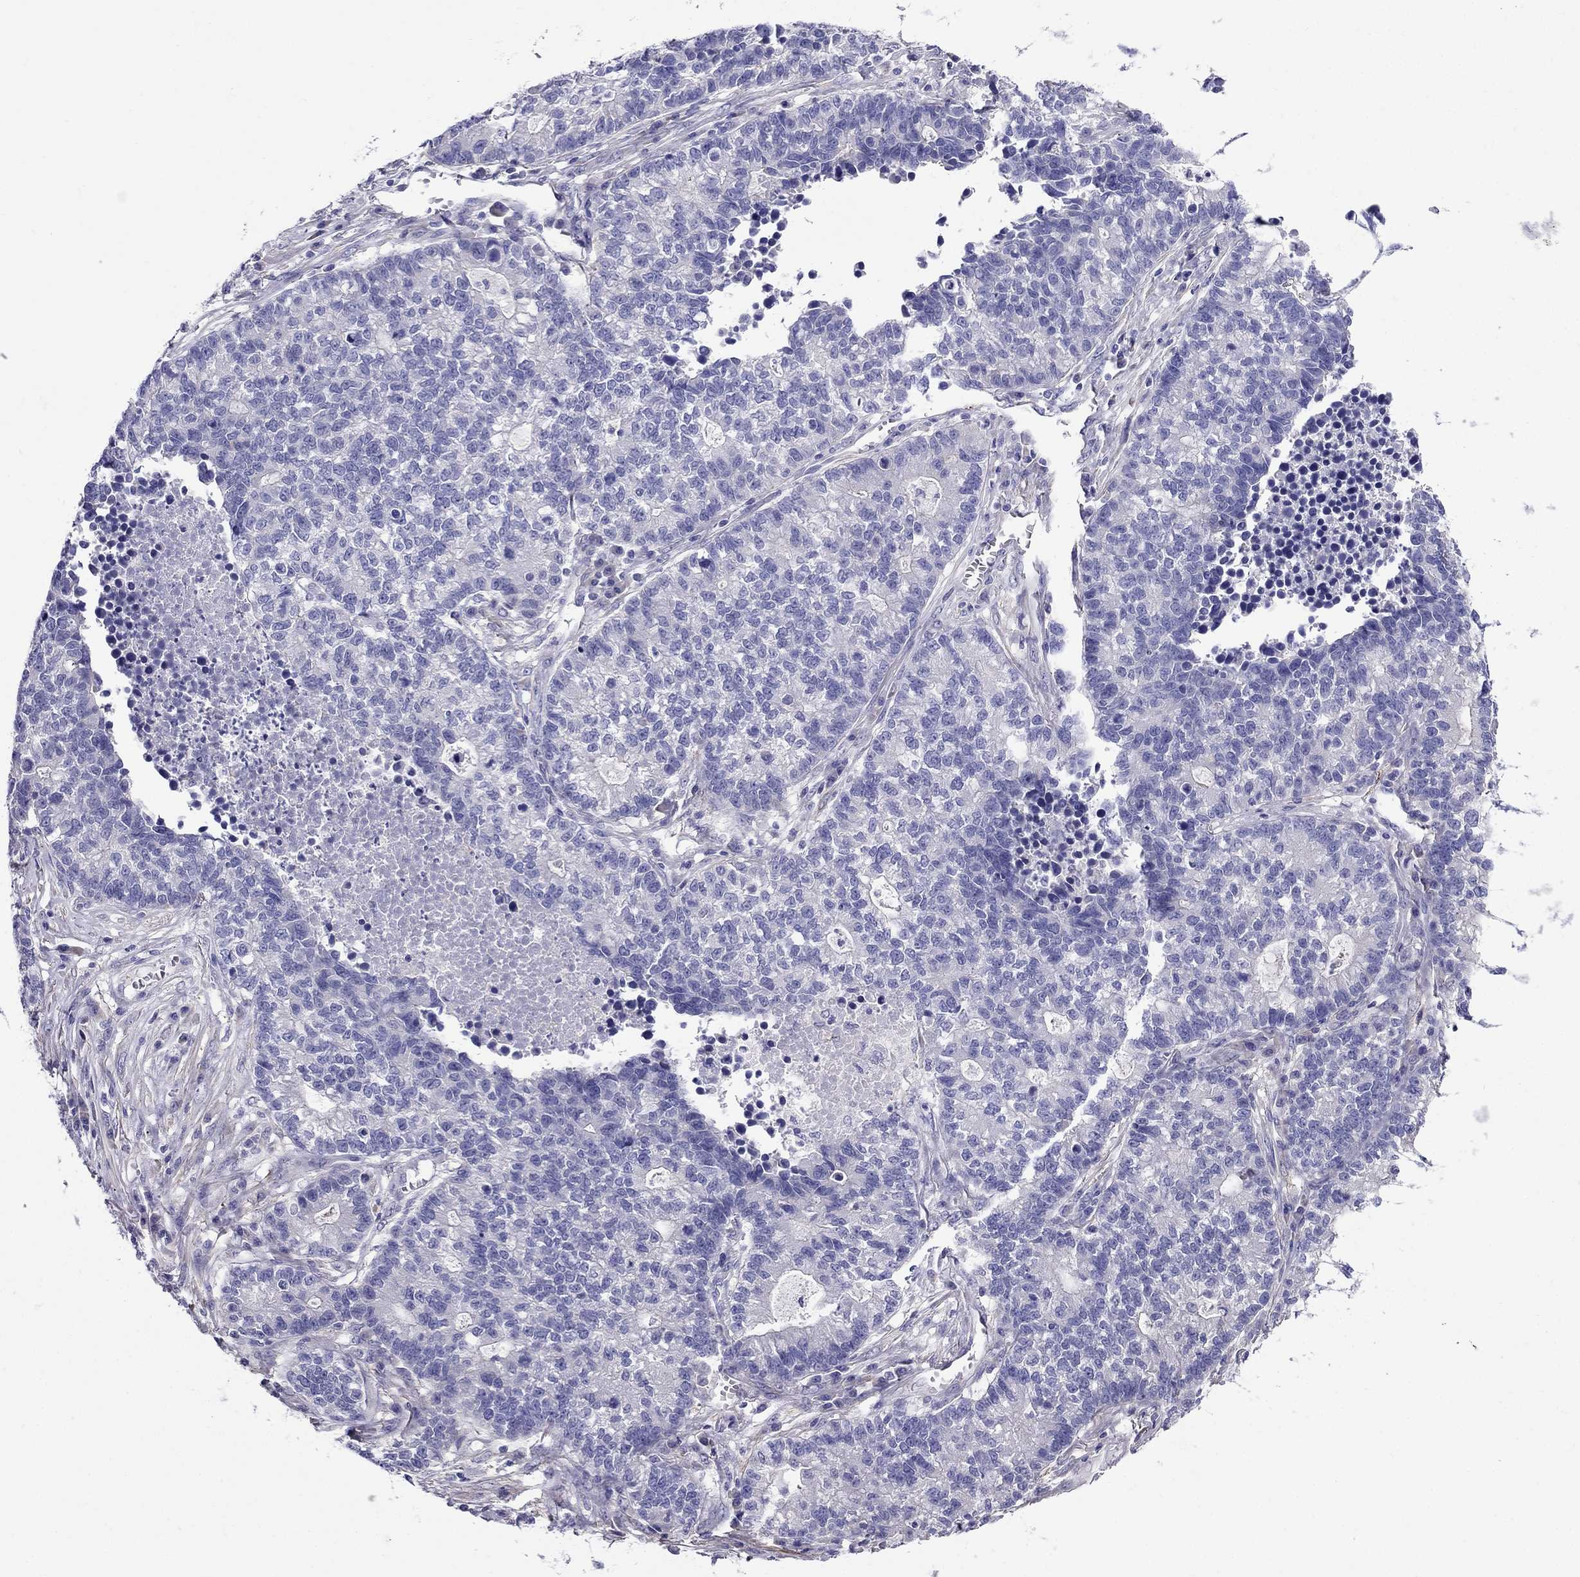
{"staining": {"intensity": "negative", "quantity": "none", "location": "none"}, "tissue": "lung cancer", "cell_type": "Tumor cells", "image_type": "cancer", "snomed": [{"axis": "morphology", "description": "Adenocarcinoma, NOS"}, {"axis": "topography", "description": "Lung"}], "caption": "This is an immunohistochemistry (IHC) image of human lung cancer. There is no positivity in tumor cells.", "gene": "GPR50", "patient": {"sex": "male", "age": 57}}